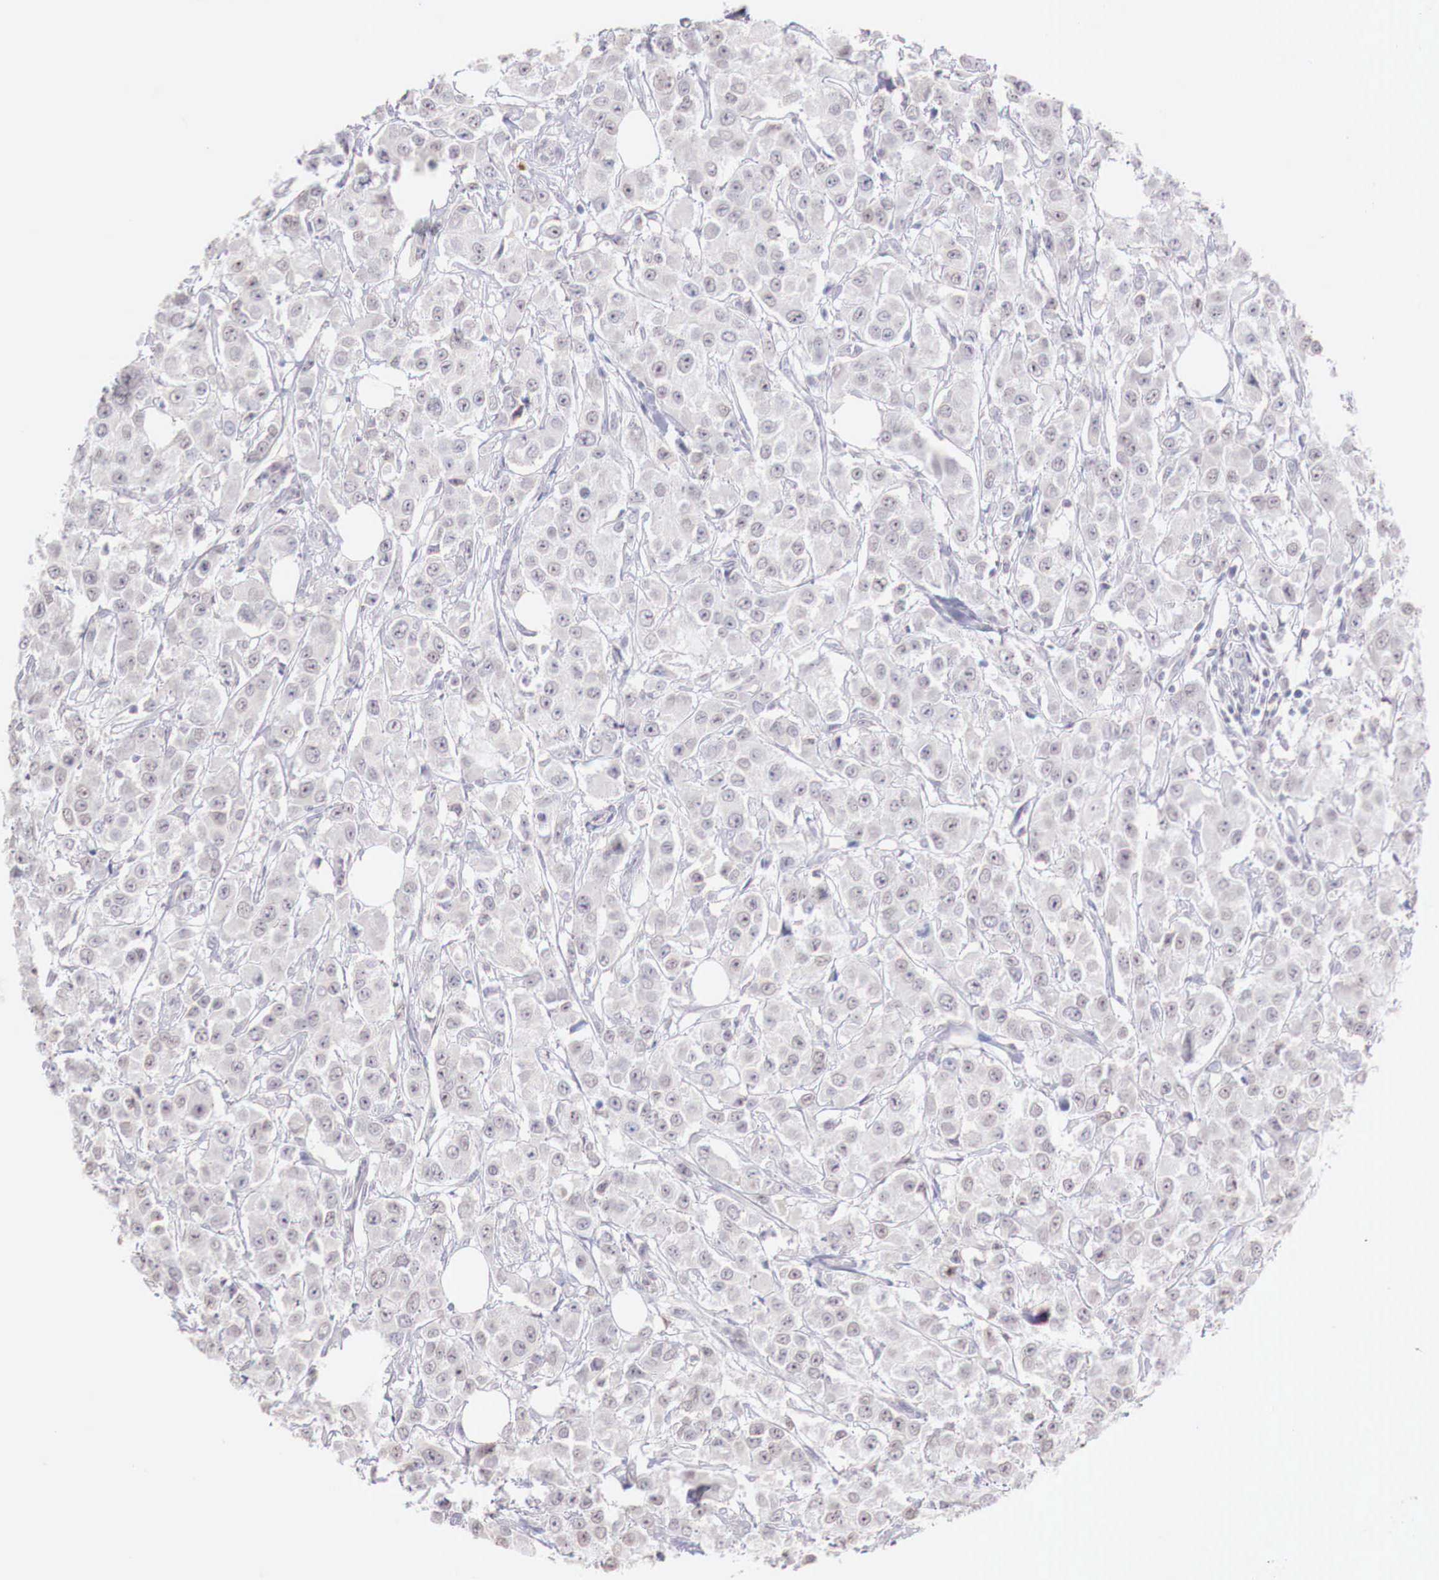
{"staining": {"intensity": "negative", "quantity": "none", "location": "none"}, "tissue": "breast cancer", "cell_type": "Tumor cells", "image_type": "cancer", "snomed": [{"axis": "morphology", "description": "Duct carcinoma"}, {"axis": "topography", "description": "Breast"}], "caption": "Tumor cells show no significant positivity in breast cancer. The staining was performed using DAB (3,3'-diaminobenzidine) to visualize the protein expression in brown, while the nuclei were stained in blue with hematoxylin (Magnification: 20x).", "gene": "XPNPEP2", "patient": {"sex": "female", "age": 58}}